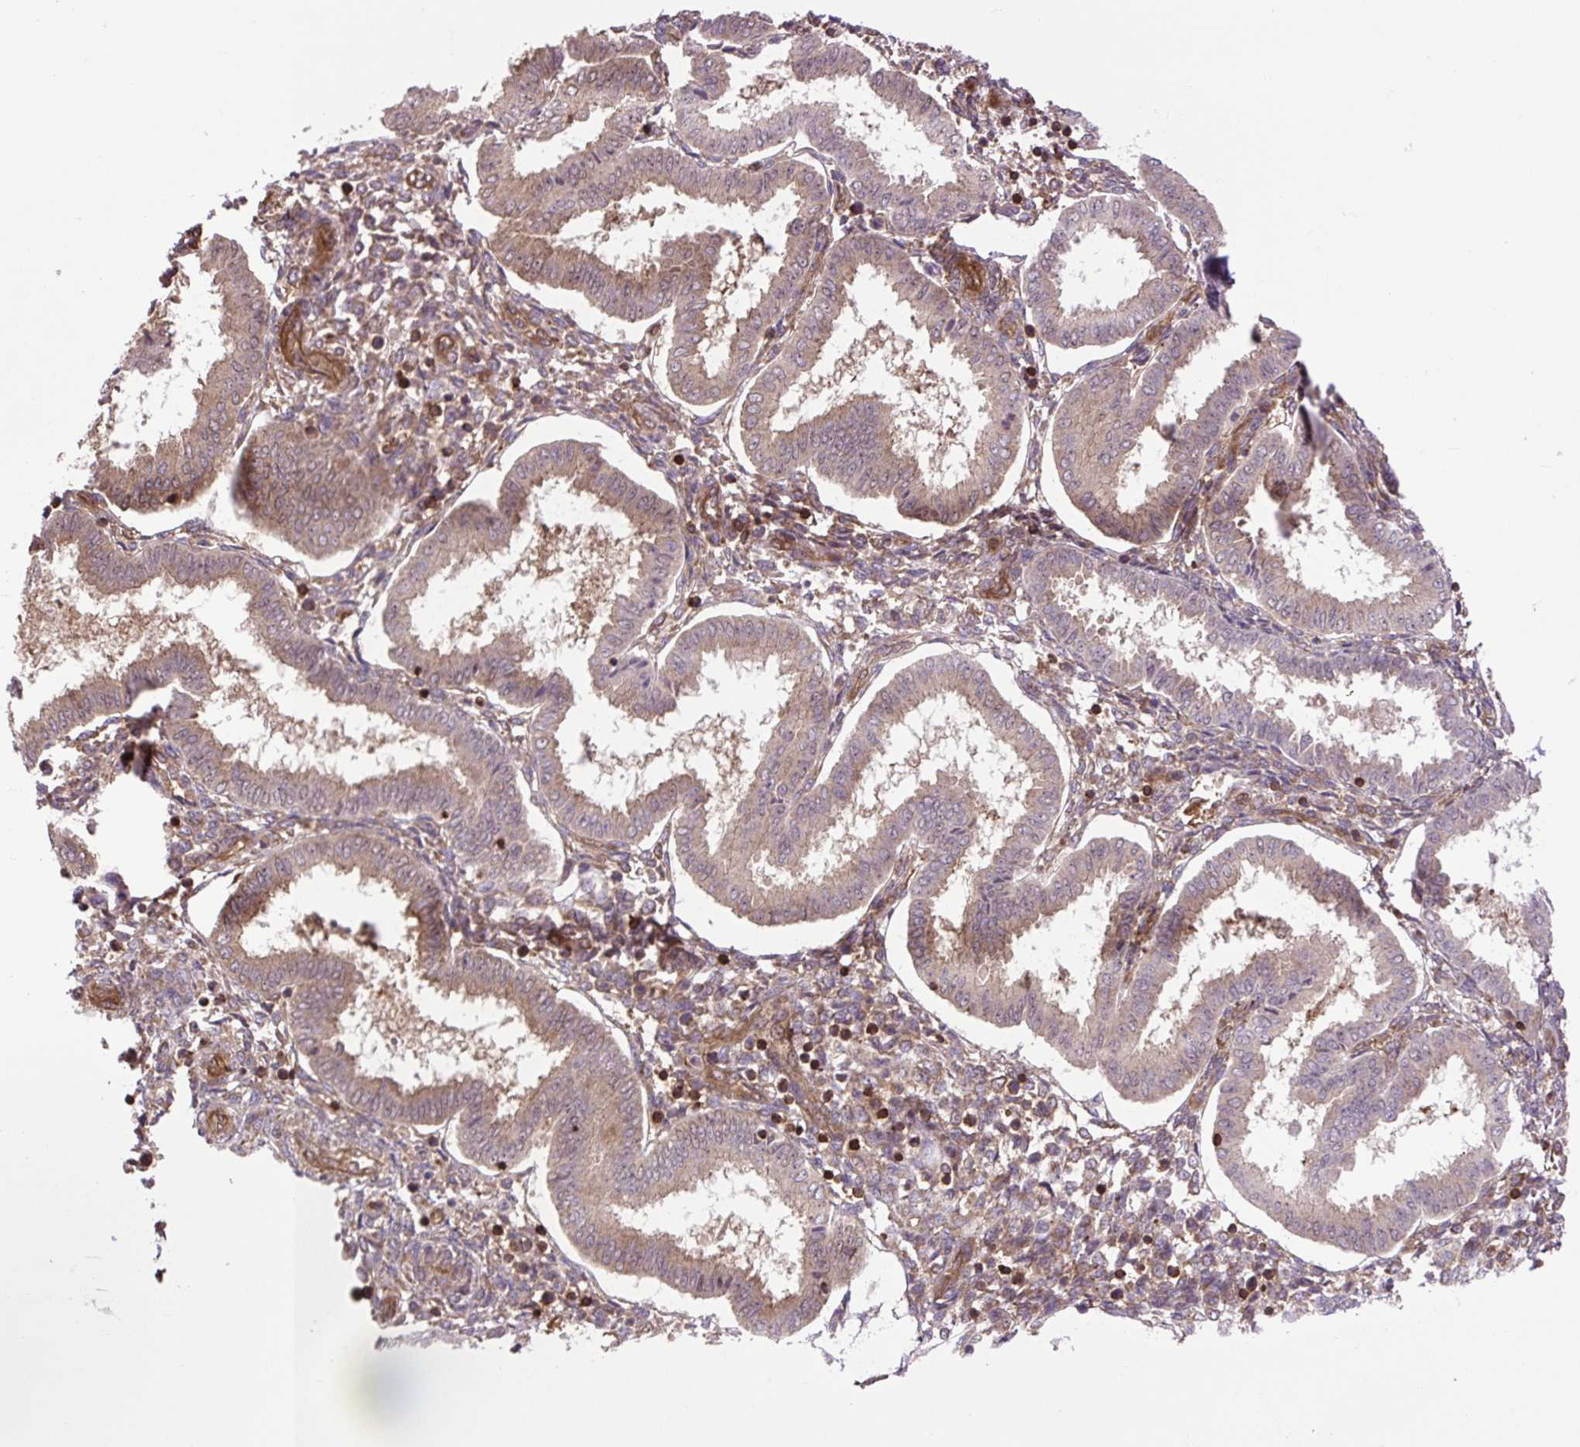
{"staining": {"intensity": "moderate", "quantity": ">75%", "location": "cytoplasmic/membranous"}, "tissue": "endometrium", "cell_type": "Cells in endometrial stroma", "image_type": "normal", "snomed": [{"axis": "morphology", "description": "Normal tissue, NOS"}, {"axis": "topography", "description": "Endometrium"}], "caption": "The micrograph displays staining of benign endometrium, revealing moderate cytoplasmic/membranous protein staining (brown color) within cells in endometrial stroma. (brown staining indicates protein expression, while blue staining denotes nuclei).", "gene": "PLCG1", "patient": {"sex": "female", "age": 24}}